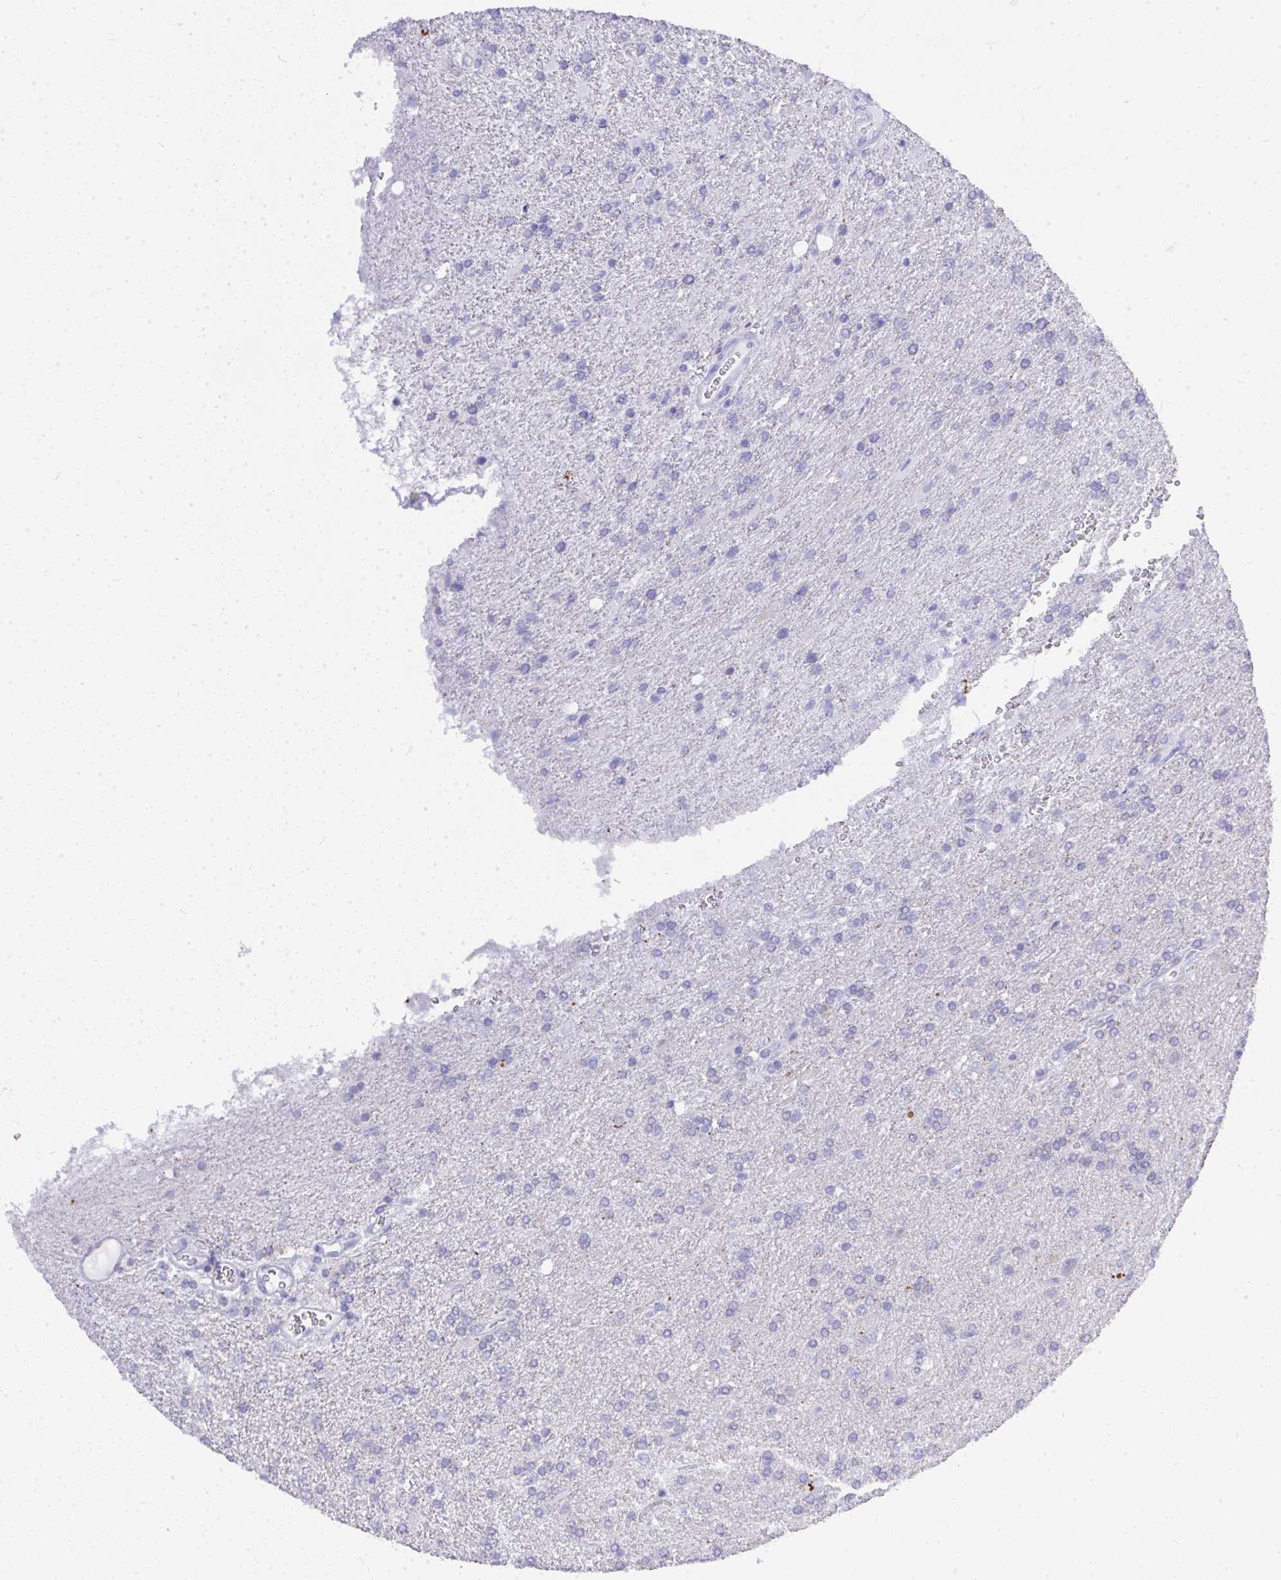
{"staining": {"intensity": "negative", "quantity": "none", "location": "none"}, "tissue": "glioma", "cell_type": "Tumor cells", "image_type": "cancer", "snomed": [{"axis": "morphology", "description": "Glioma, malignant, High grade"}, {"axis": "topography", "description": "Brain"}], "caption": "IHC histopathology image of neoplastic tissue: glioma stained with DAB displays no significant protein staining in tumor cells.", "gene": "MS4A12", "patient": {"sex": "male", "age": 56}}